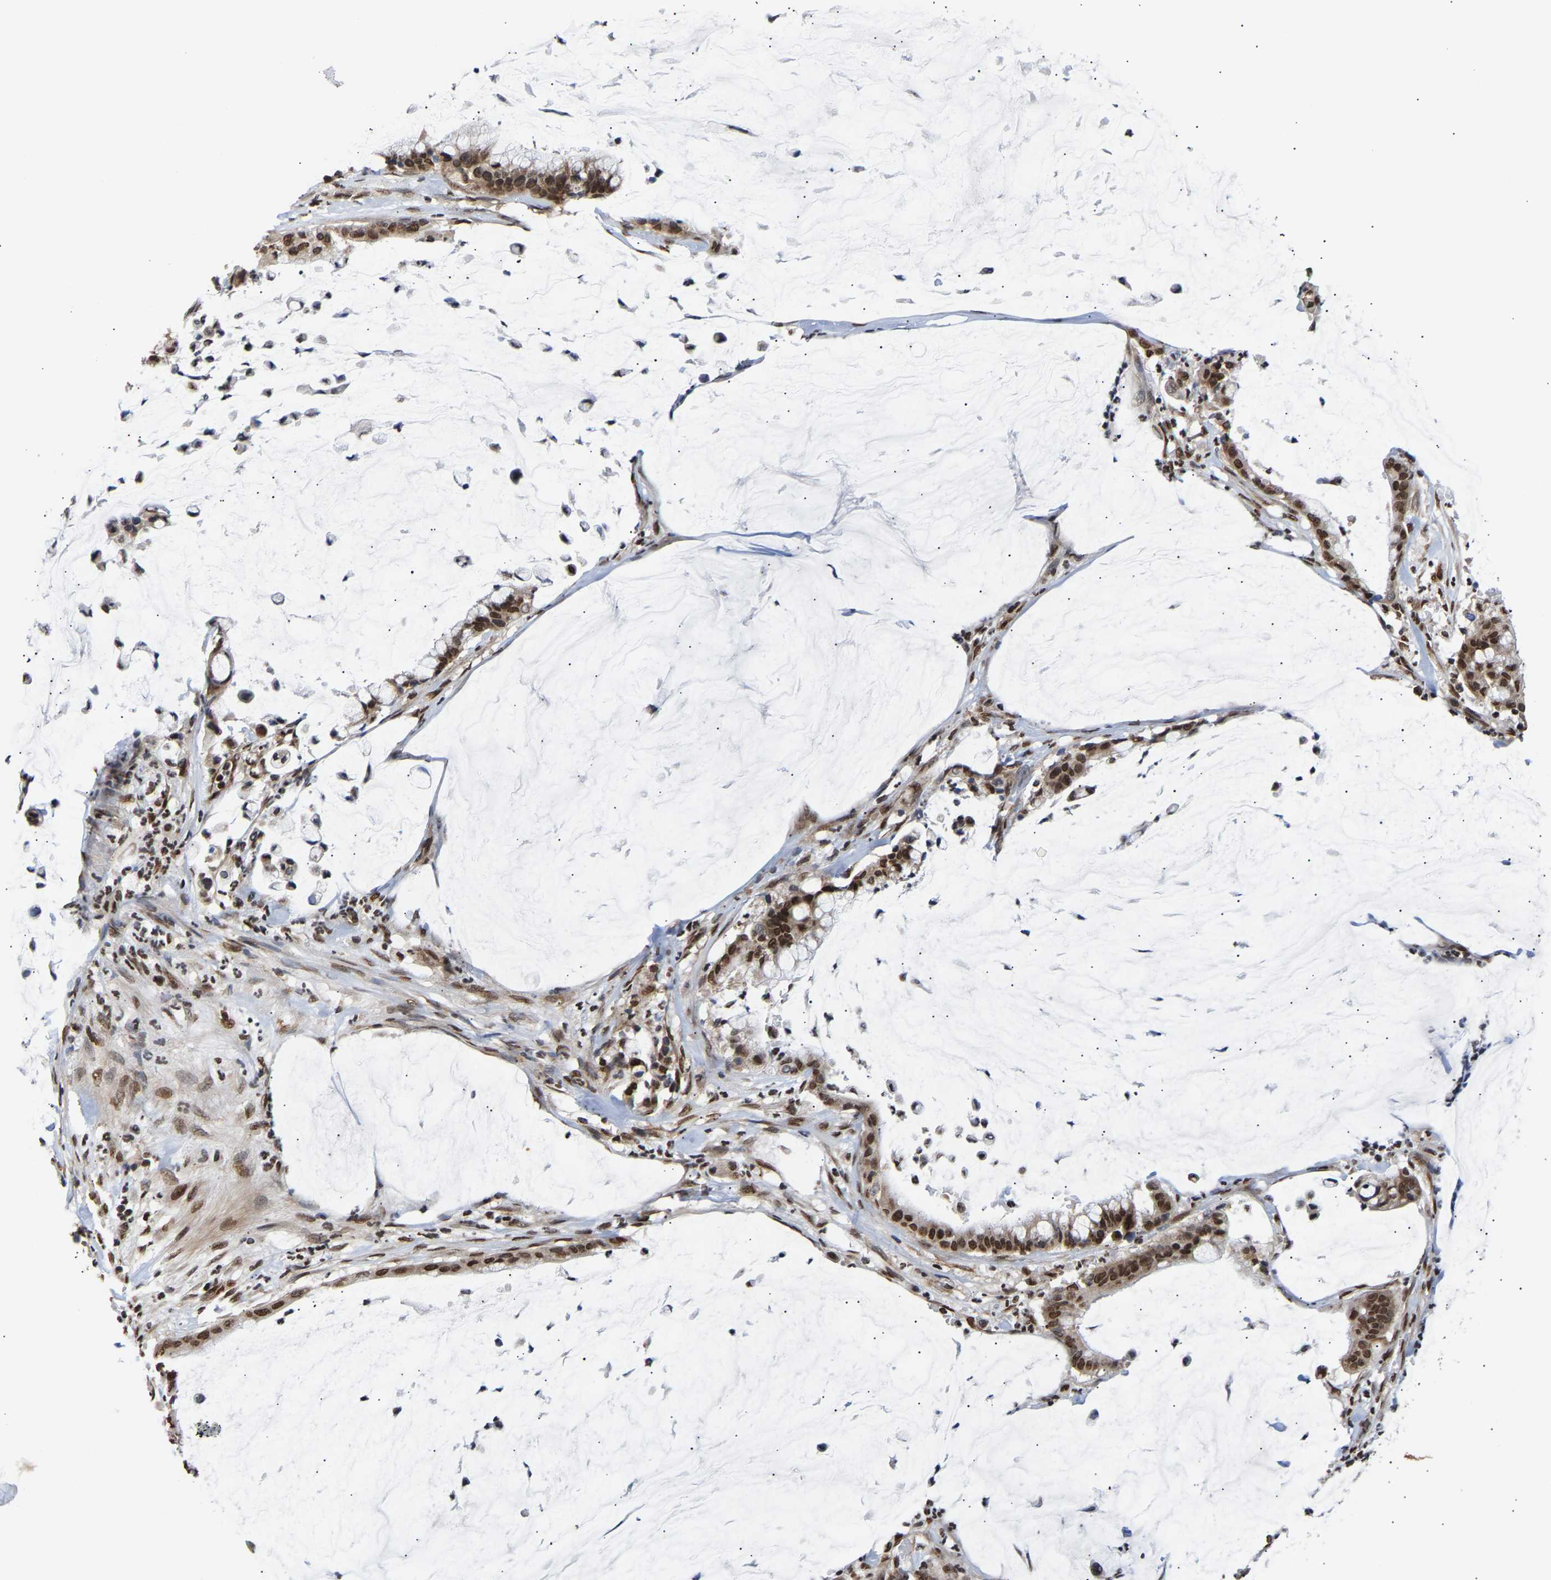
{"staining": {"intensity": "strong", "quantity": ">75%", "location": "cytoplasmic/membranous,nuclear"}, "tissue": "pancreatic cancer", "cell_type": "Tumor cells", "image_type": "cancer", "snomed": [{"axis": "morphology", "description": "Adenocarcinoma, NOS"}, {"axis": "topography", "description": "Pancreas"}], "caption": "Immunohistochemical staining of adenocarcinoma (pancreatic) shows high levels of strong cytoplasmic/membranous and nuclear positivity in about >75% of tumor cells. (DAB IHC with brightfield microscopy, high magnification).", "gene": "PSIP1", "patient": {"sex": "male", "age": 41}}